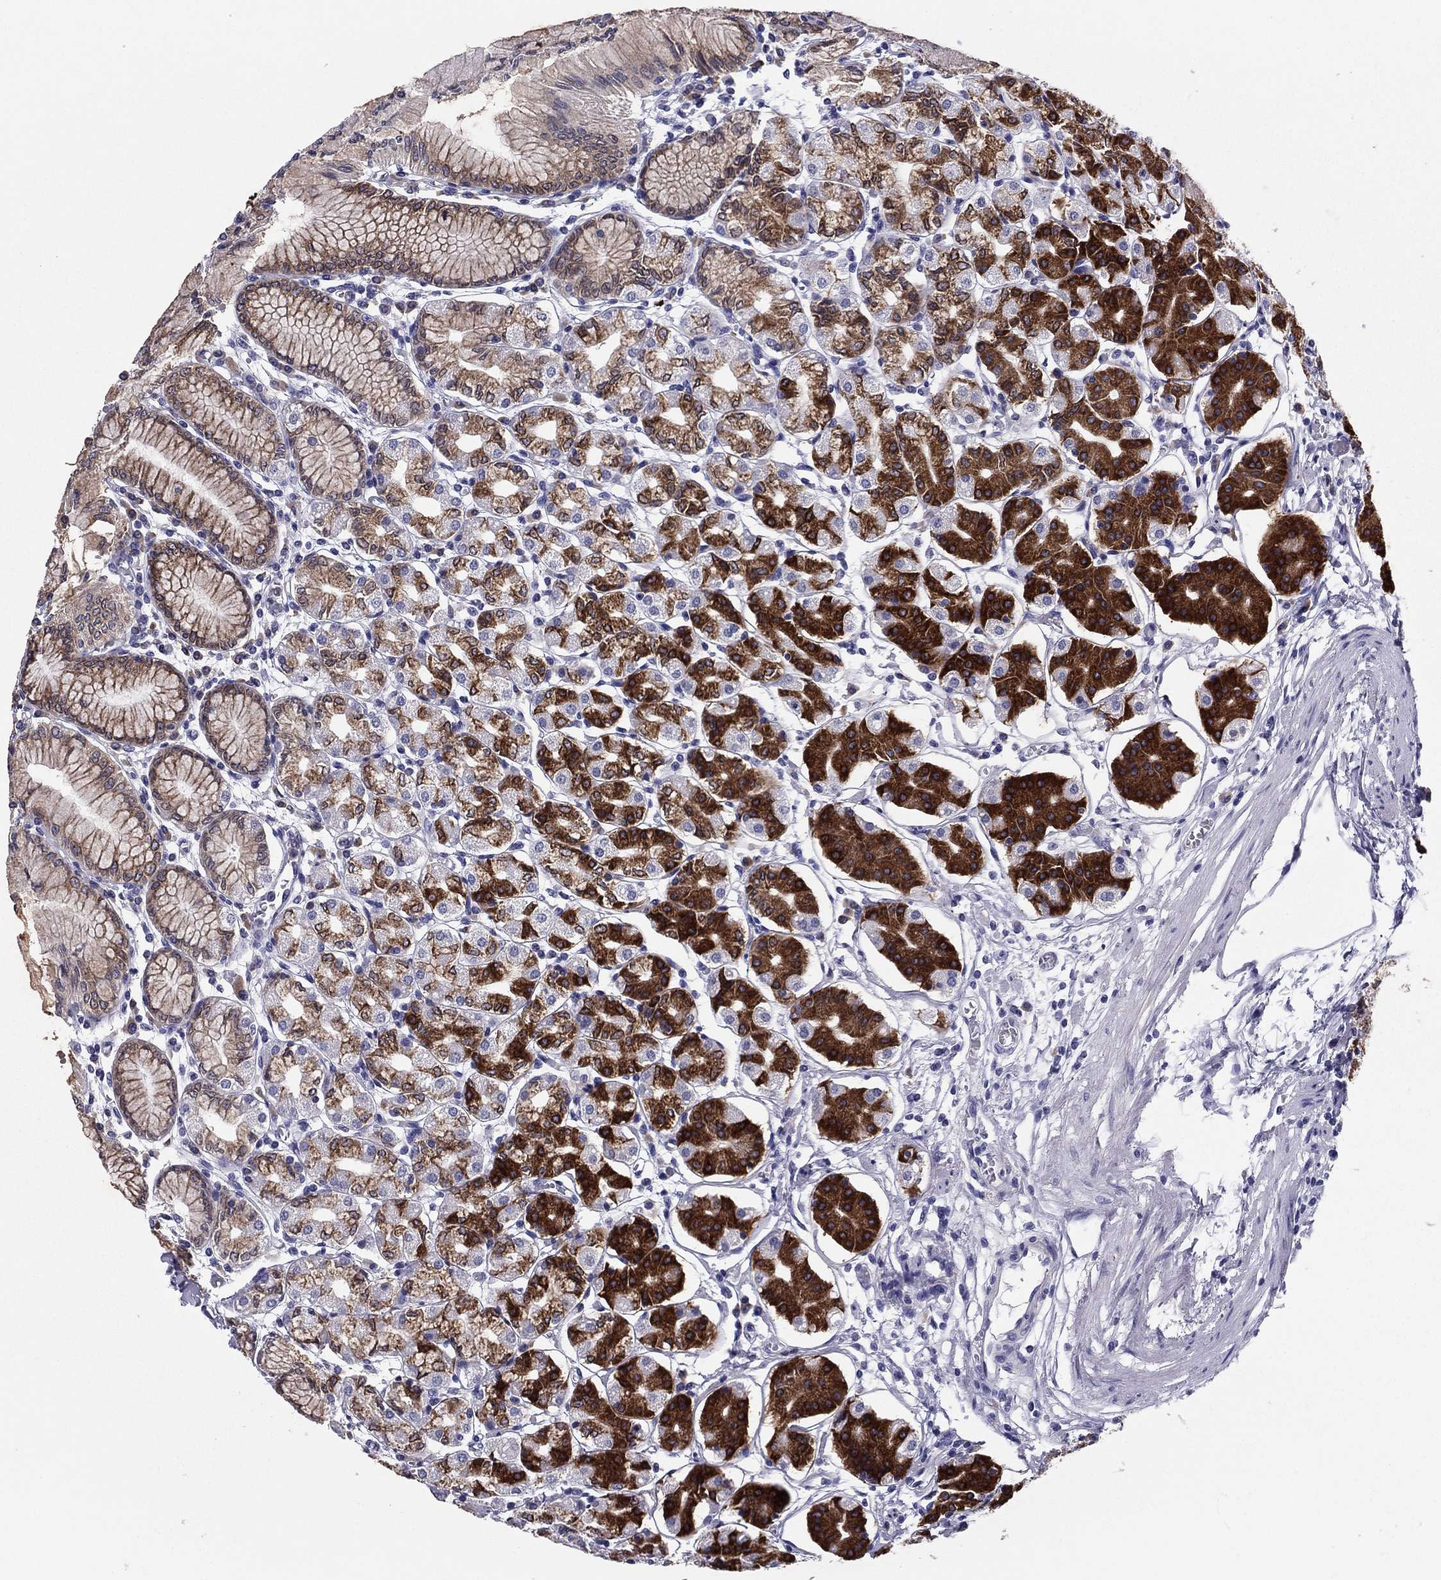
{"staining": {"intensity": "strong", "quantity": "25%-75%", "location": "cytoplasmic/membranous"}, "tissue": "stomach", "cell_type": "Glandular cells", "image_type": "normal", "snomed": [{"axis": "morphology", "description": "Normal tissue, NOS"}, {"axis": "topography", "description": "Skeletal muscle"}, {"axis": "topography", "description": "Stomach"}], "caption": "Human stomach stained for a protein (brown) shows strong cytoplasmic/membranous positive staining in about 25%-75% of glandular cells.", "gene": "TMED3", "patient": {"sex": "female", "age": 57}}